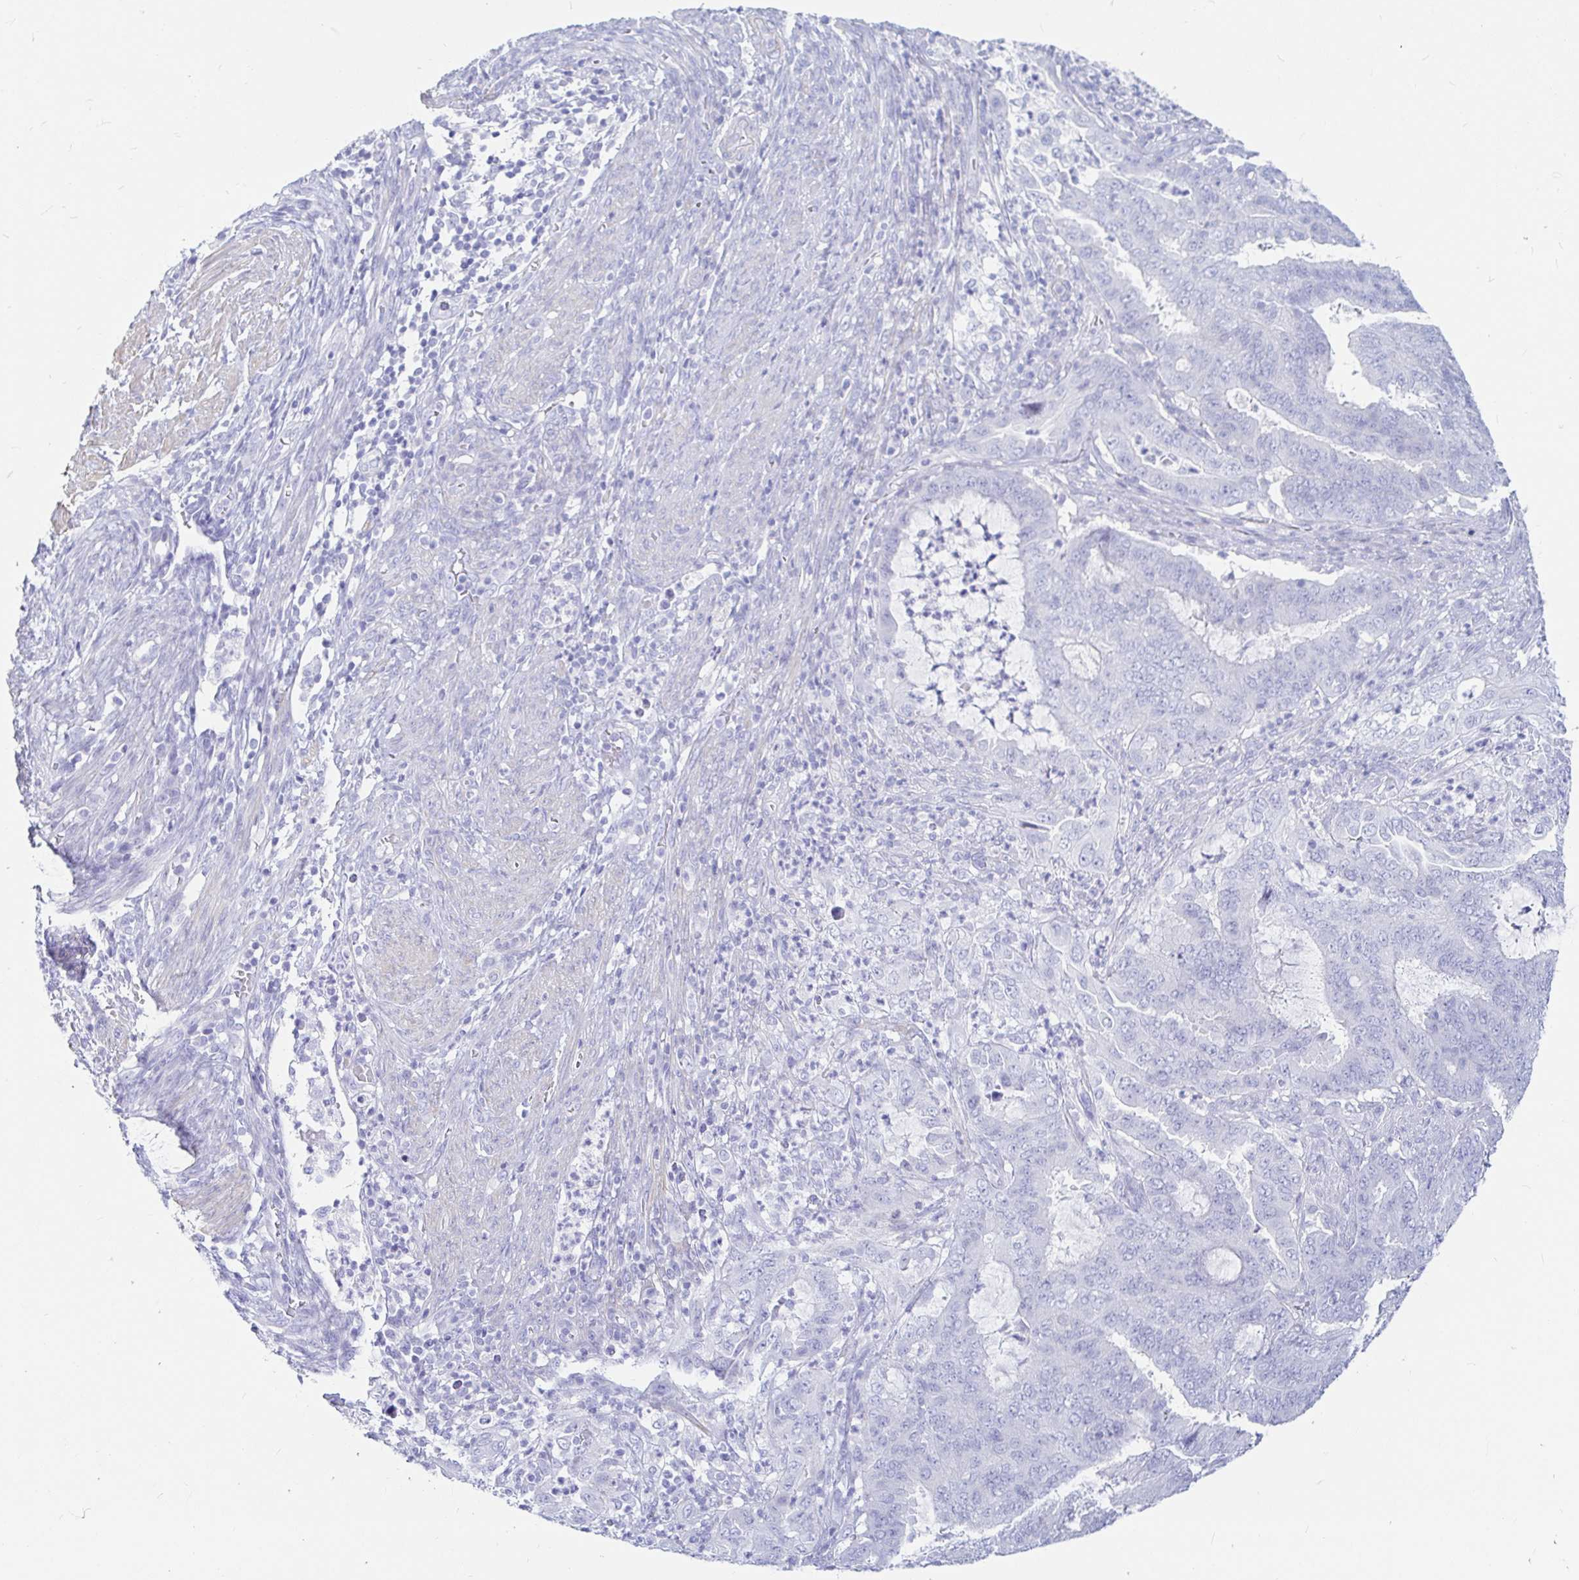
{"staining": {"intensity": "negative", "quantity": "none", "location": "none"}, "tissue": "endometrial cancer", "cell_type": "Tumor cells", "image_type": "cancer", "snomed": [{"axis": "morphology", "description": "Adenocarcinoma, NOS"}, {"axis": "topography", "description": "Endometrium"}], "caption": "Protein analysis of endometrial cancer demonstrates no significant positivity in tumor cells.", "gene": "PPP1R1B", "patient": {"sex": "female", "age": 51}}